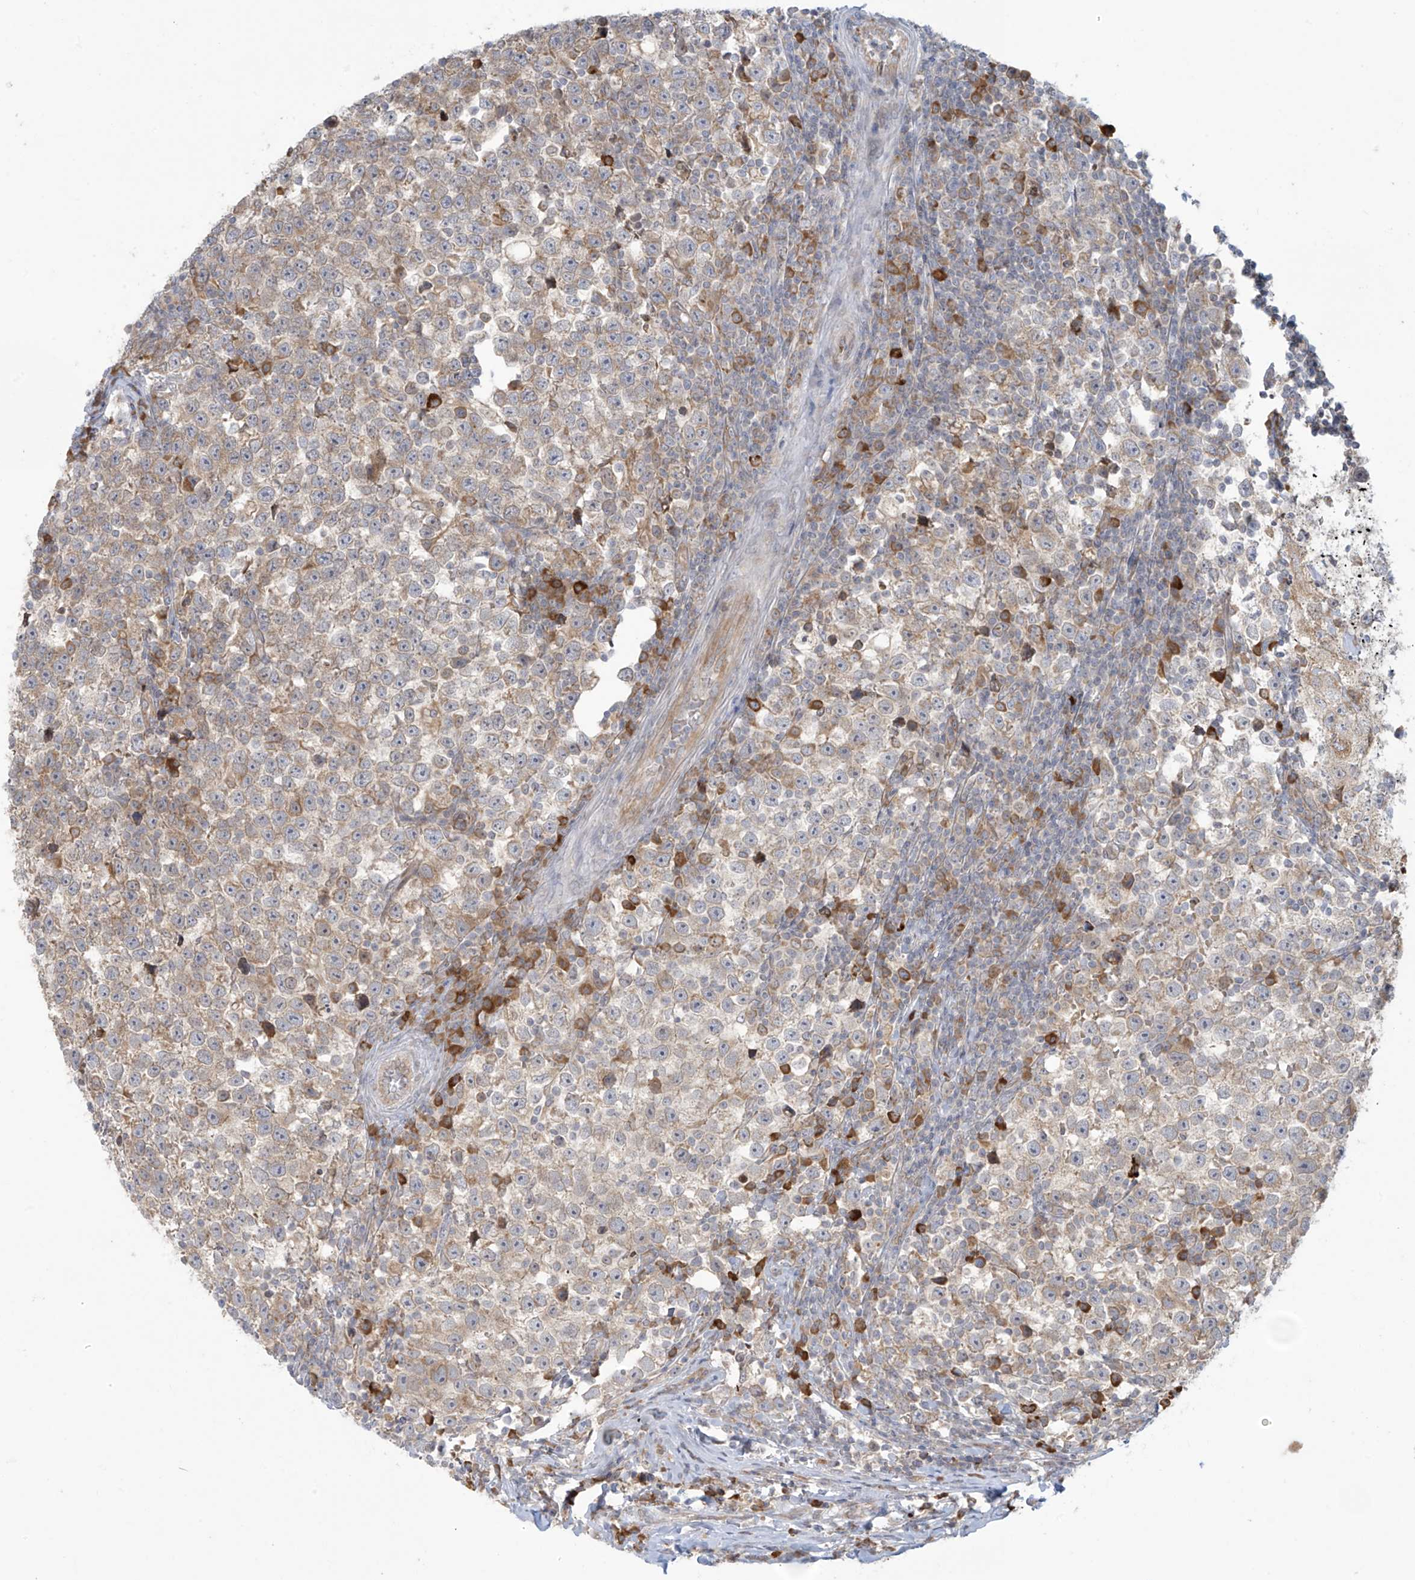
{"staining": {"intensity": "weak", "quantity": "25%-75%", "location": "cytoplasmic/membranous"}, "tissue": "testis cancer", "cell_type": "Tumor cells", "image_type": "cancer", "snomed": [{"axis": "morphology", "description": "Normal tissue, NOS"}, {"axis": "morphology", "description": "Seminoma, NOS"}, {"axis": "topography", "description": "Testis"}], "caption": "High-power microscopy captured an IHC photomicrograph of testis seminoma, revealing weak cytoplasmic/membranous positivity in approximately 25%-75% of tumor cells. (DAB IHC, brown staining for protein, blue staining for nuclei).", "gene": "PPAT", "patient": {"sex": "male", "age": 43}}